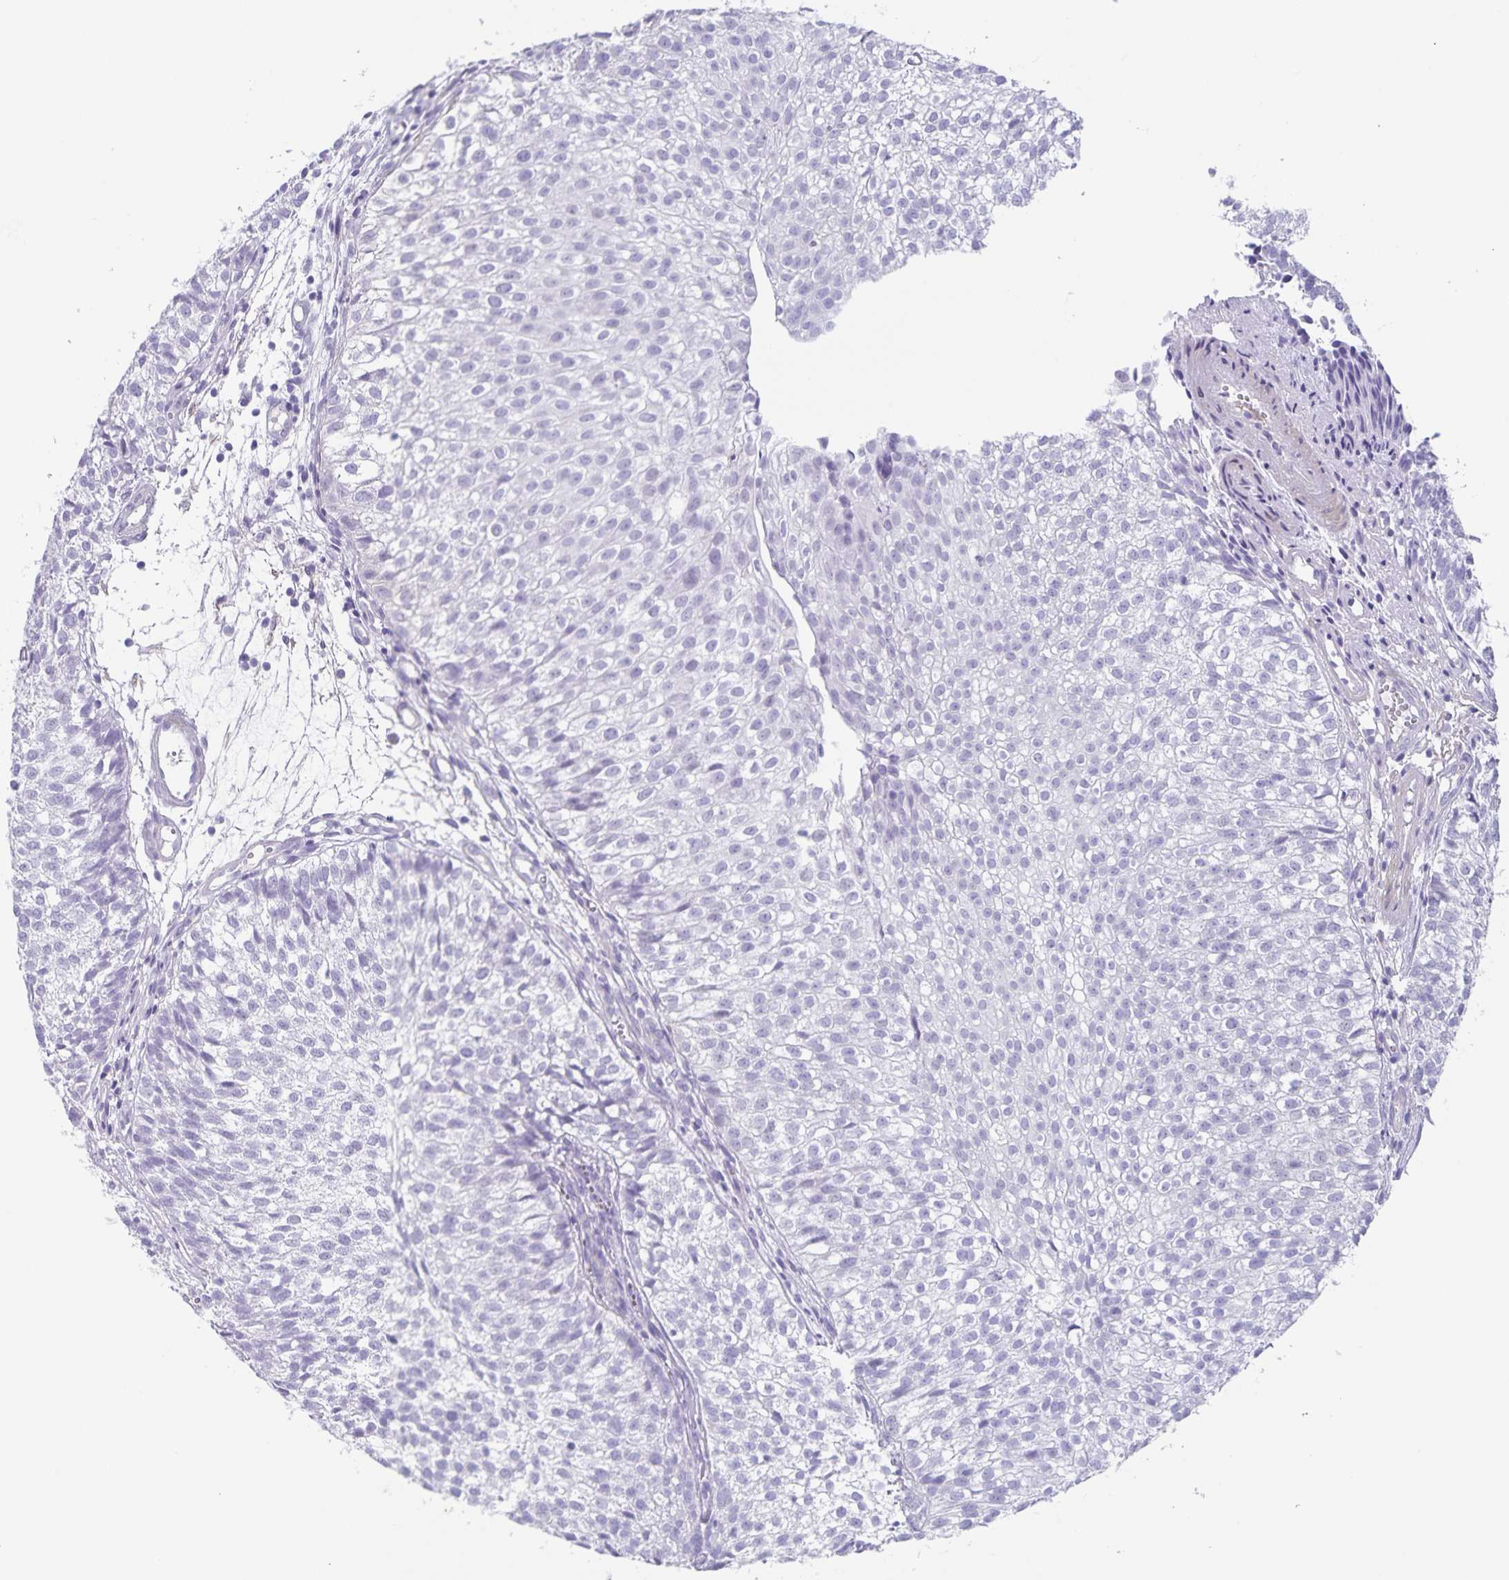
{"staining": {"intensity": "negative", "quantity": "none", "location": "none"}, "tissue": "urothelial cancer", "cell_type": "Tumor cells", "image_type": "cancer", "snomed": [{"axis": "morphology", "description": "Urothelial carcinoma, Low grade"}, {"axis": "topography", "description": "Urinary bladder"}], "caption": "The IHC micrograph has no significant positivity in tumor cells of urothelial cancer tissue.", "gene": "C11orf42", "patient": {"sex": "male", "age": 70}}